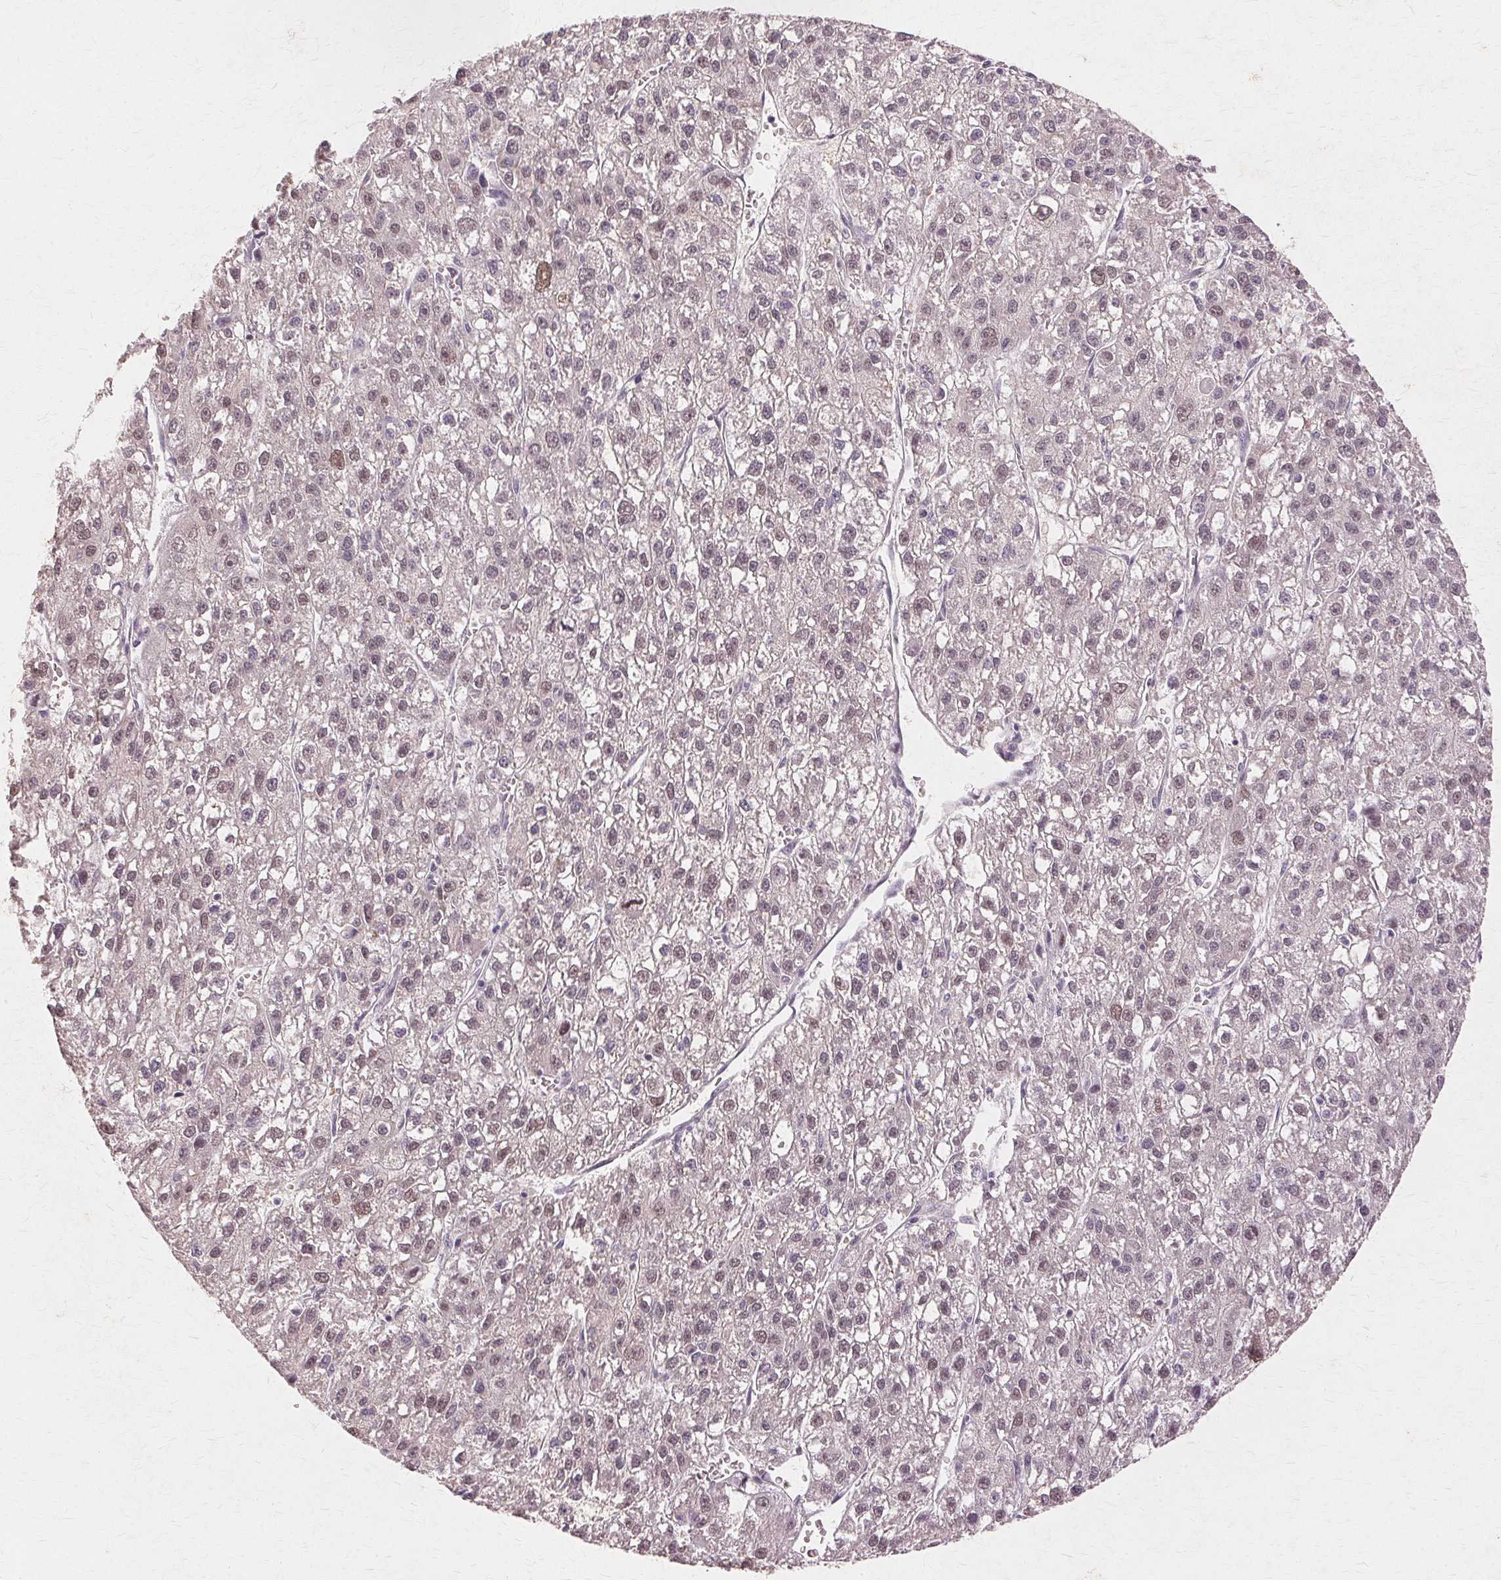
{"staining": {"intensity": "weak", "quantity": "25%-75%", "location": "nuclear"}, "tissue": "liver cancer", "cell_type": "Tumor cells", "image_type": "cancer", "snomed": [{"axis": "morphology", "description": "Carcinoma, Hepatocellular, NOS"}, {"axis": "topography", "description": "Liver"}], "caption": "Weak nuclear positivity is appreciated in approximately 25%-75% of tumor cells in liver cancer (hepatocellular carcinoma).", "gene": "PRMT5", "patient": {"sex": "female", "age": 70}}